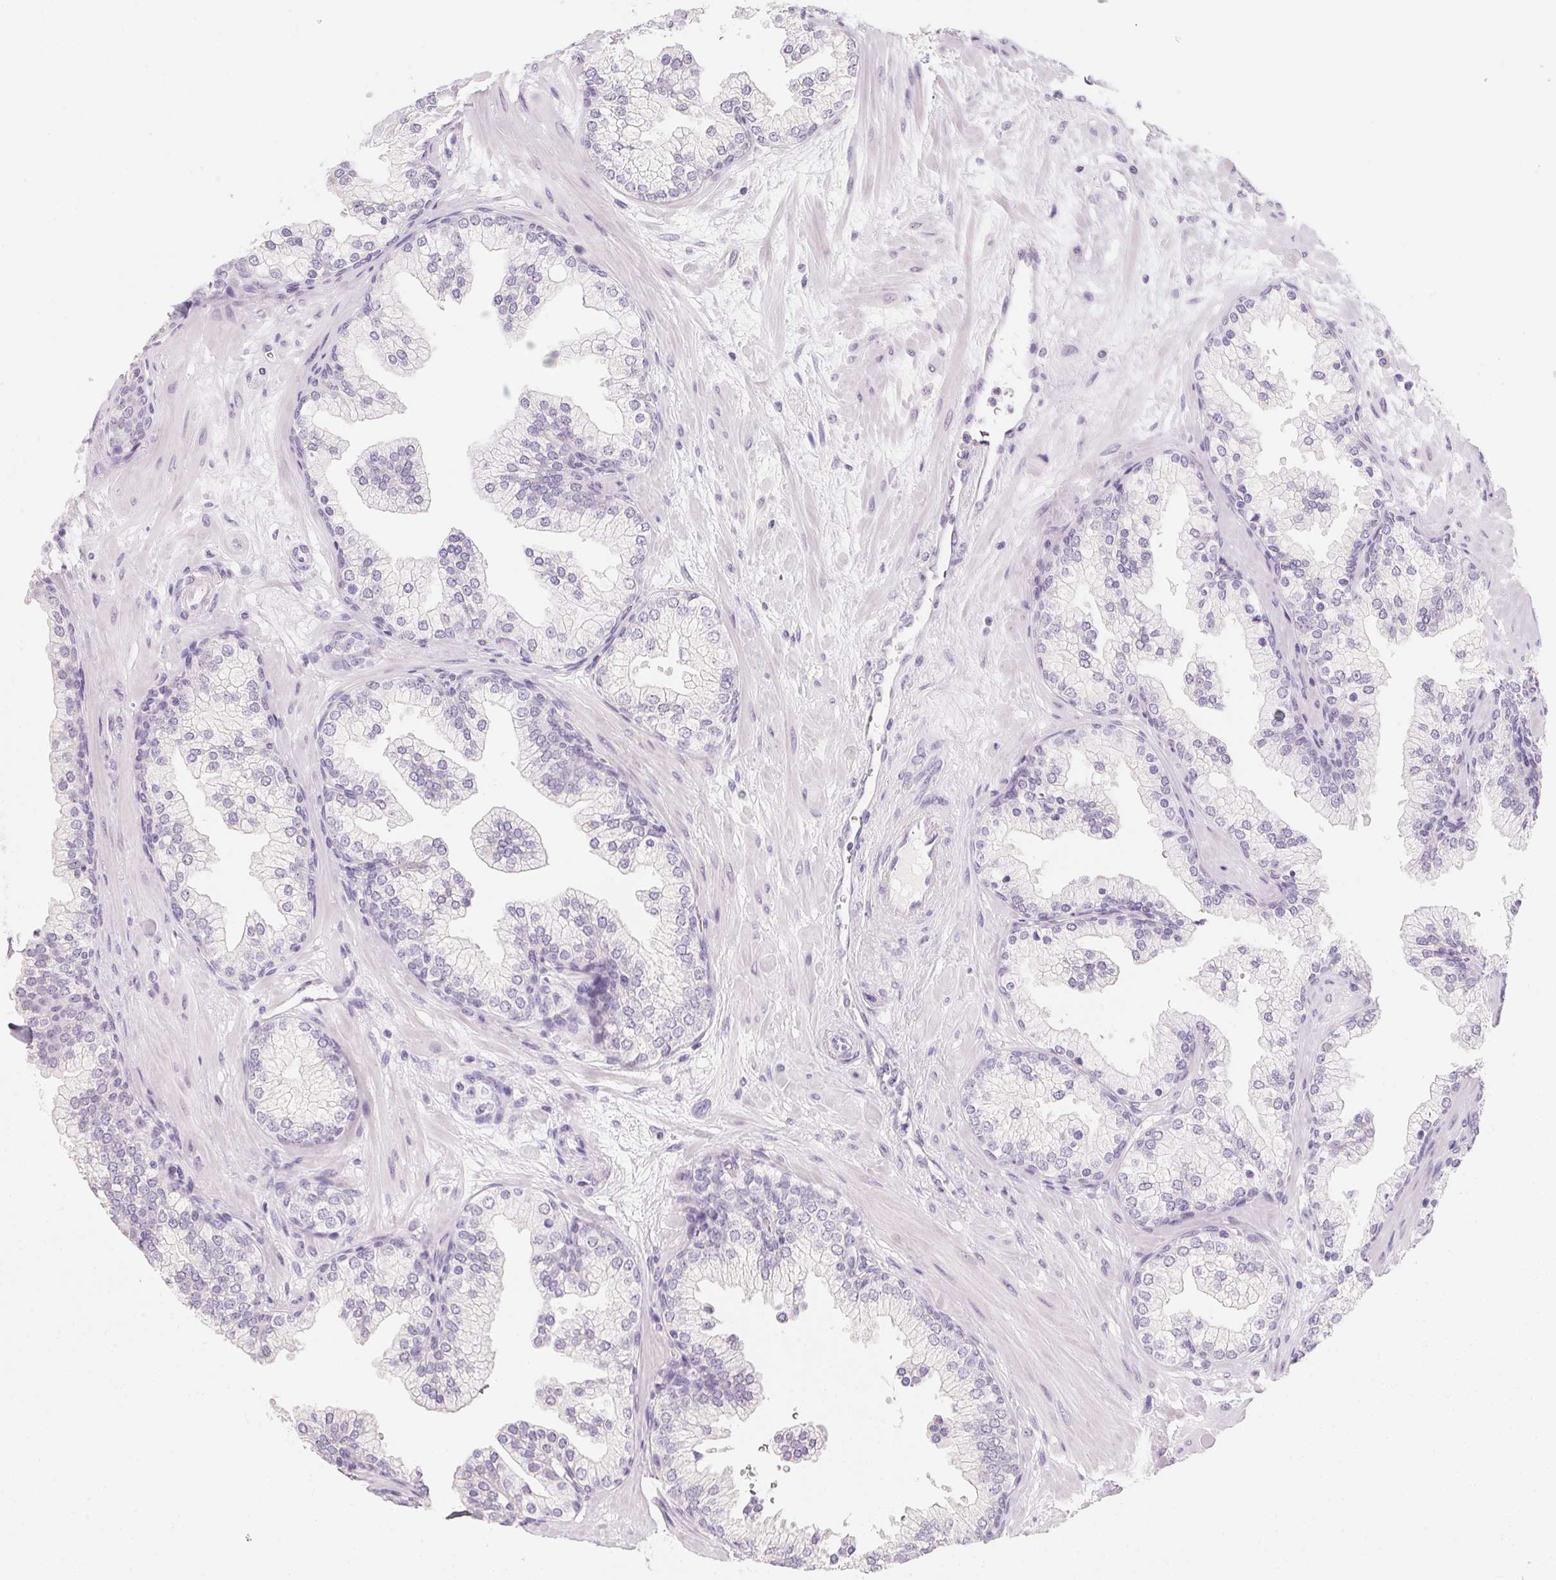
{"staining": {"intensity": "negative", "quantity": "none", "location": "none"}, "tissue": "prostate", "cell_type": "Glandular cells", "image_type": "normal", "snomed": [{"axis": "morphology", "description": "Normal tissue, NOS"}, {"axis": "topography", "description": "Prostate"}, {"axis": "topography", "description": "Peripheral nerve tissue"}], "caption": "High power microscopy micrograph of an IHC image of unremarkable prostate, revealing no significant positivity in glandular cells.", "gene": "CAPZA3", "patient": {"sex": "male", "age": 61}}